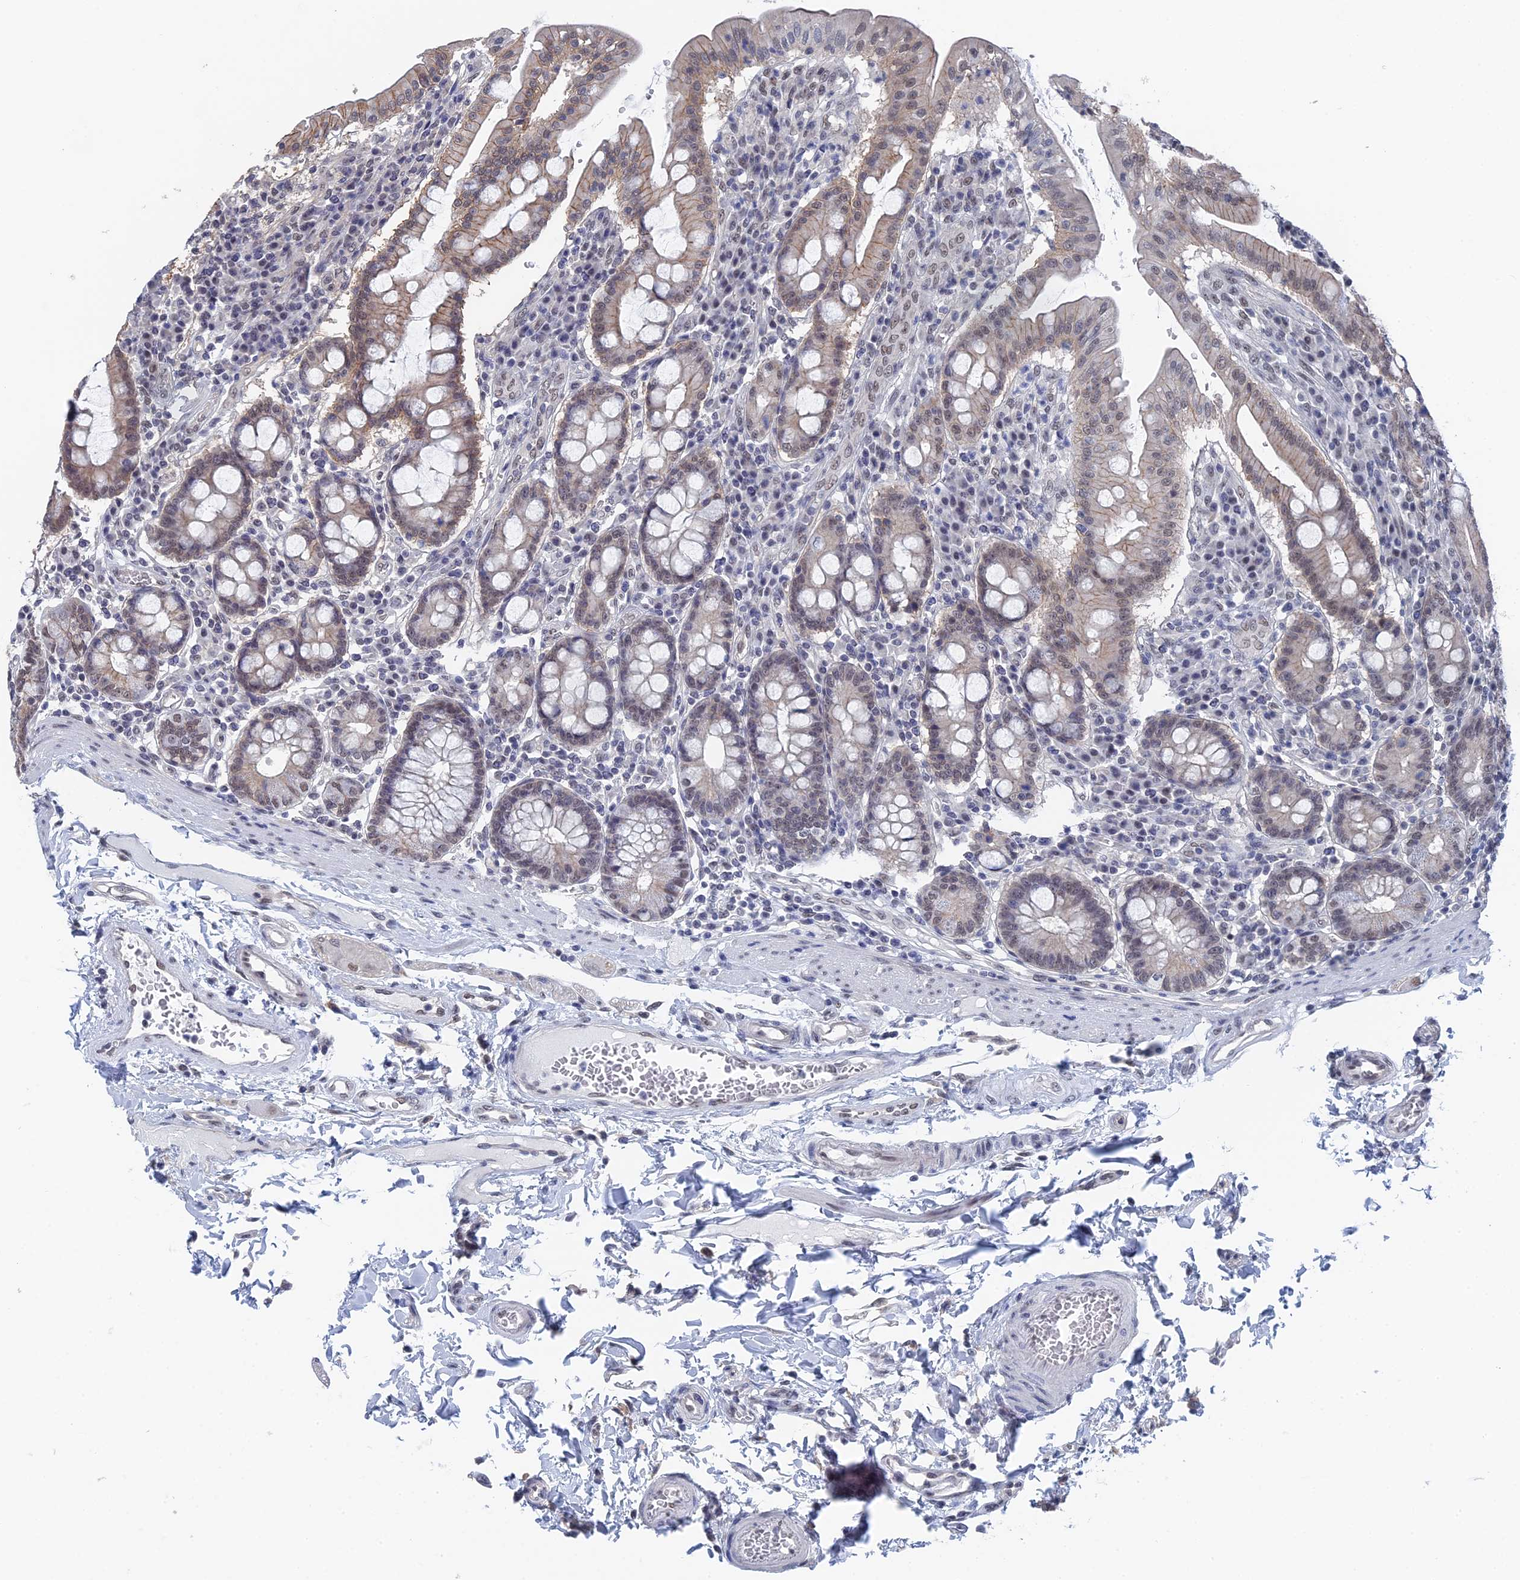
{"staining": {"intensity": "moderate", "quantity": "25%-75%", "location": "cytoplasmic/membranous,nuclear"}, "tissue": "duodenum", "cell_type": "Glandular cells", "image_type": "normal", "snomed": [{"axis": "morphology", "description": "Normal tissue, NOS"}, {"axis": "morphology", "description": "Adenocarcinoma, NOS"}, {"axis": "topography", "description": "Pancreas"}, {"axis": "topography", "description": "Duodenum"}], "caption": "Immunohistochemistry (DAB) staining of benign duodenum reveals moderate cytoplasmic/membranous,nuclear protein positivity in about 25%-75% of glandular cells. The protein is stained brown, and the nuclei are stained in blue (DAB IHC with brightfield microscopy, high magnification).", "gene": "TSSC4", "patient": {"sex": "male", "age": 50}}